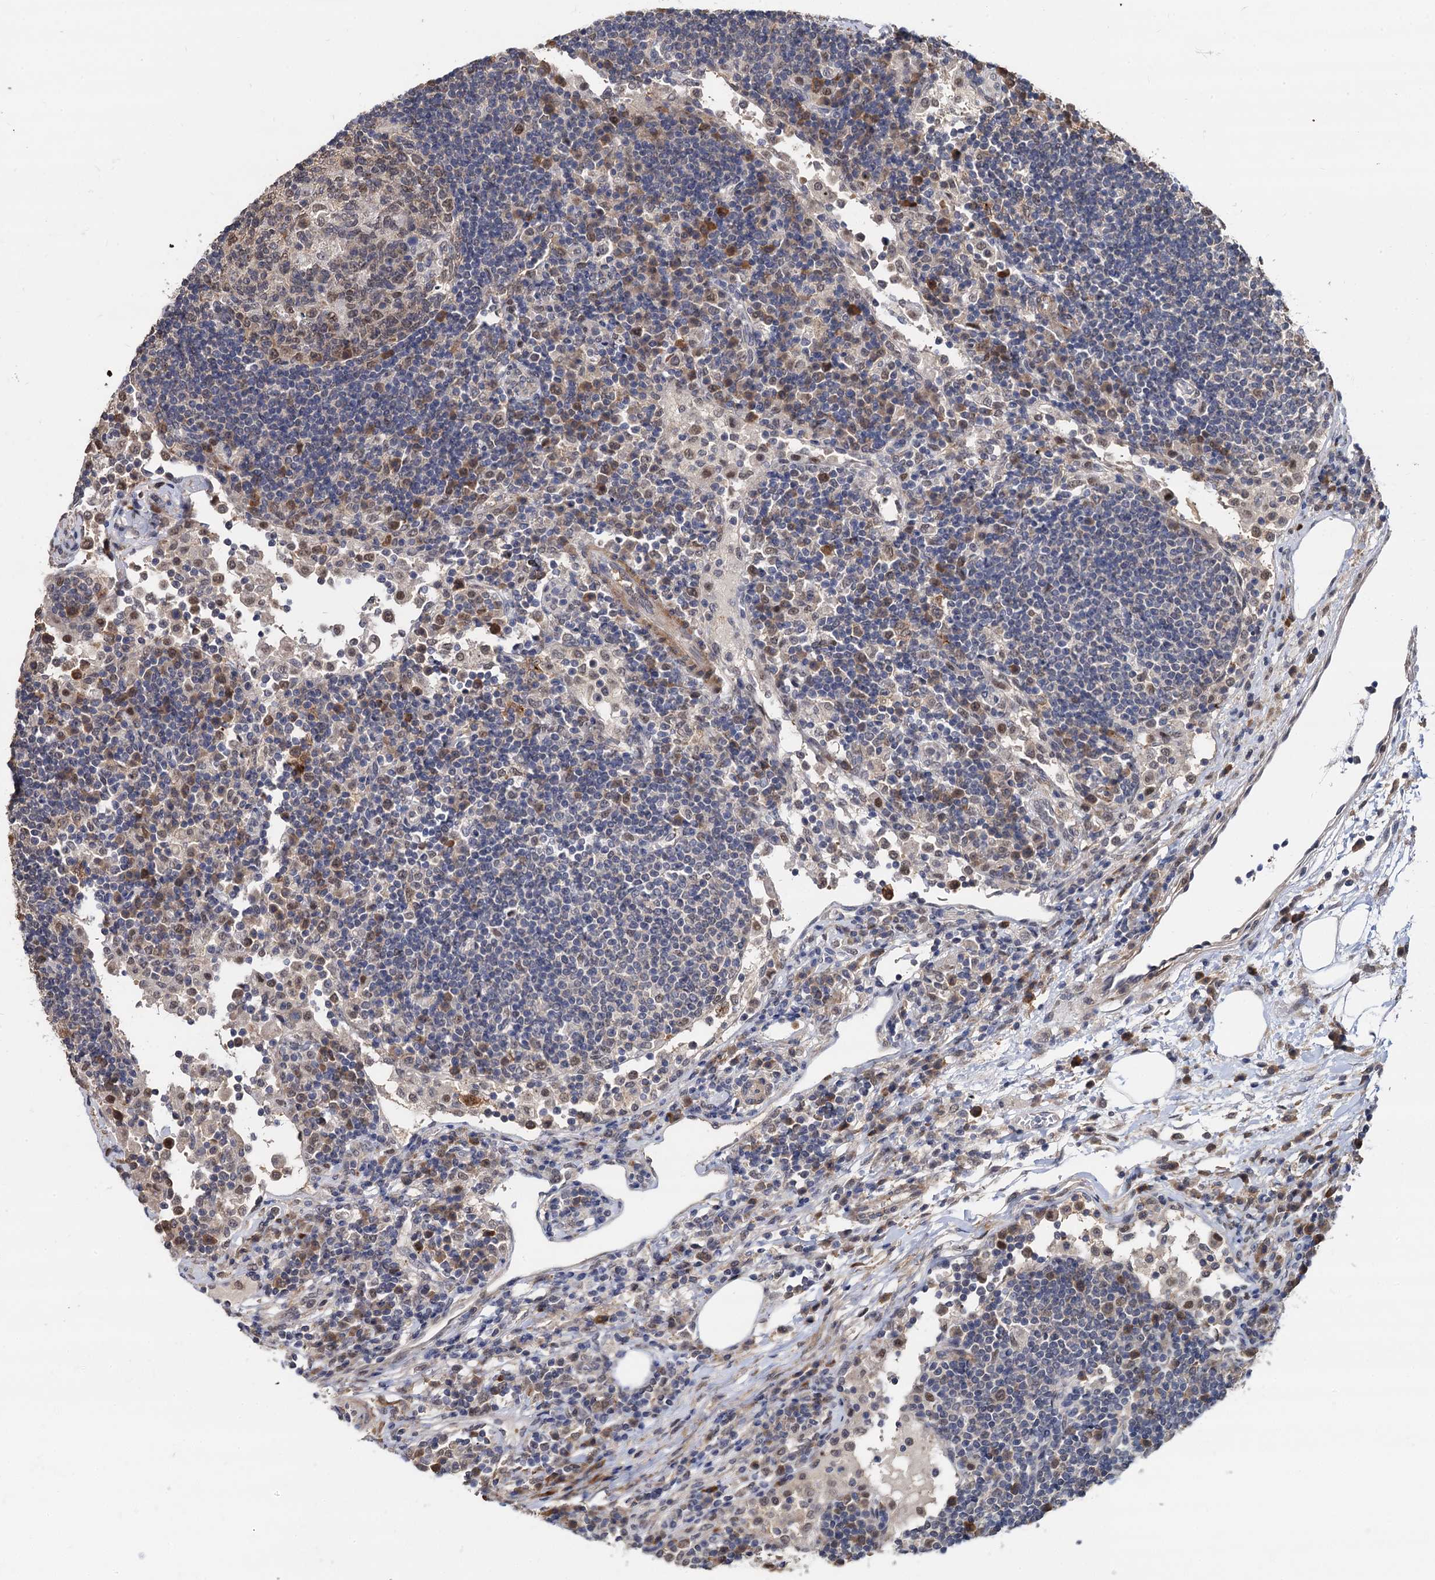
{"staining": {"intensity": "weak", "quantity": "25%-75%", "location": "nuclear"}, "tissue": "lymph node", "cell_type": "Germinal center cells", "image_type": "normal", "snomed": [{"axis": "morphology", "description": "Normal tissue, NOS"}, {"axis": "topography", "description": "Lymph node"}], "caption": "IHC micrograph of benign human lymph node stained for a protein (brown), which shows low levels of weak nuclear expression in about 25%-75% of germinal center cells.", "gene": "PSMD4", "patient": {"sex": "female", "age": 53}}